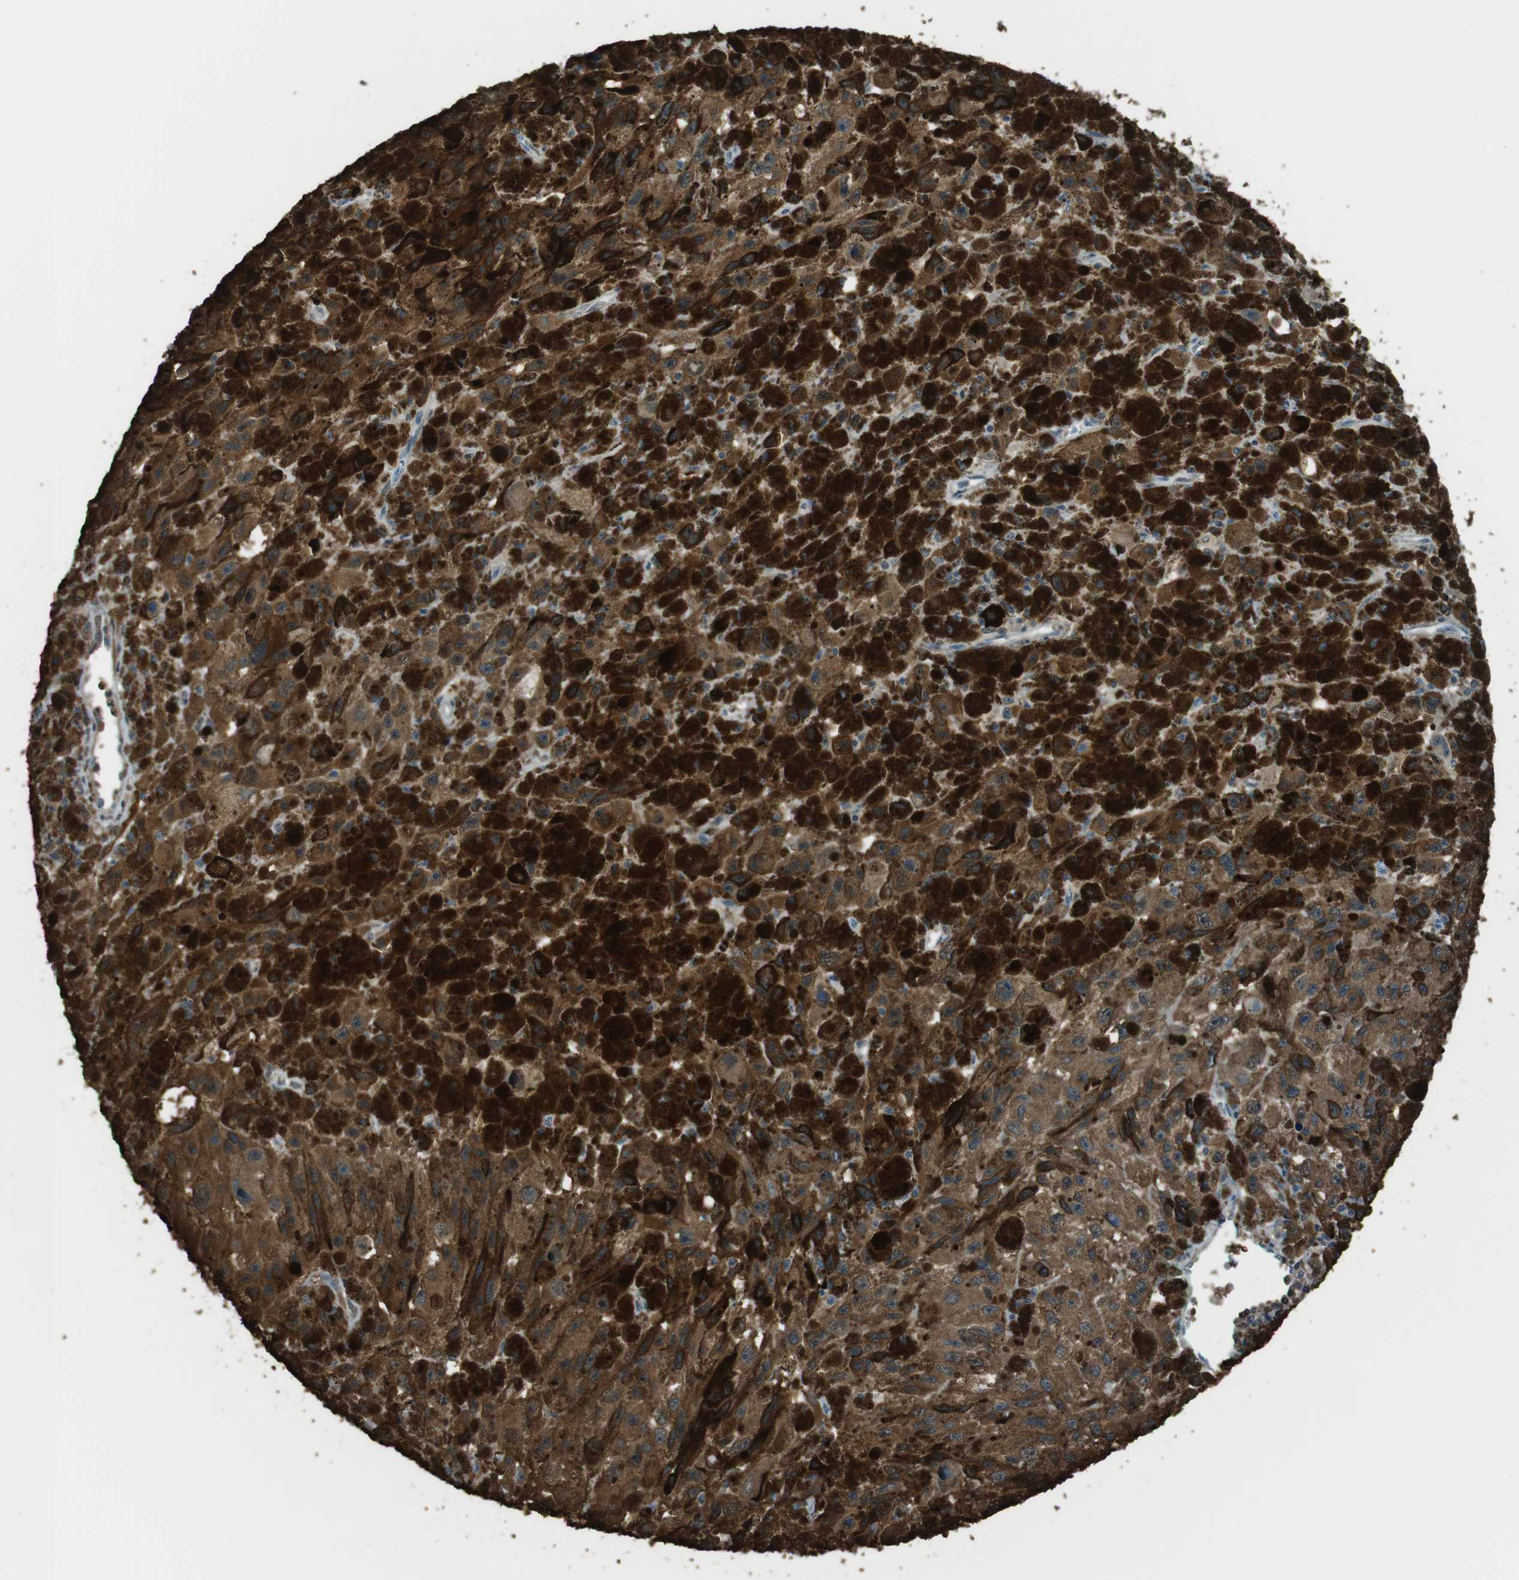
{"staining": {"intensity": "moderate", "quantity": ">75%", "location": "cytoplasmic/membranous"}, "tissue": "melanoma", "cell_type": "Tumor cells", "image_type": "cancer", "snomed": [{"axis": "morphology", "description": "Malignant melanoma, NOS"}, {"axis": "topography", "description": "Skin"}], "caption": "The micrograph demonstrates immunohistochemical staining of melanoma. There is moderate cytoplasmic/membranous positivity is present in about >75% of tumor cells.", "gene": "TWSG1", "patient": {"sex": "female", "age": 104}}